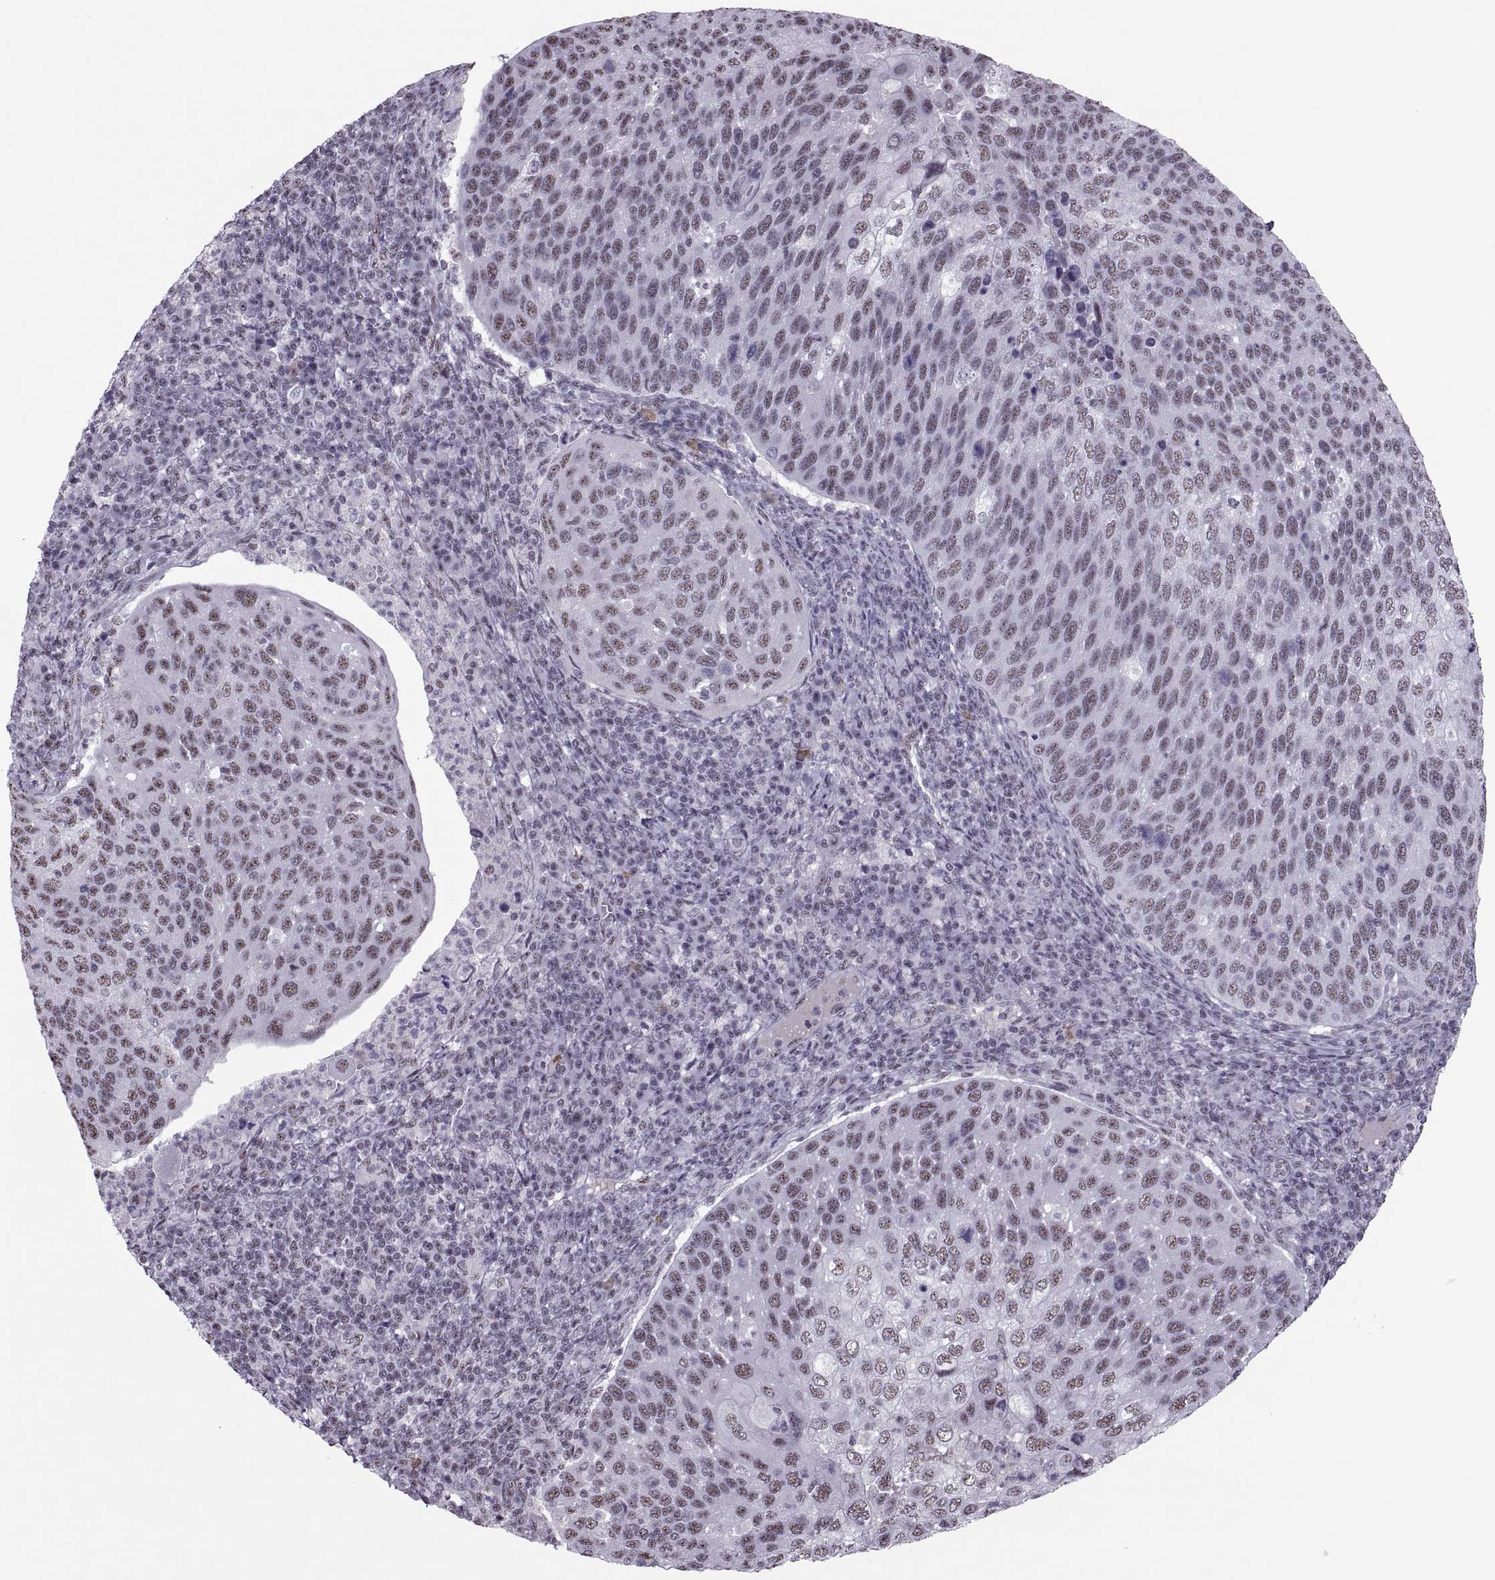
{"staining": {"intensity": "weak", "quantity": ">75%", "location": "nuclear"}, "tissue": "cervical cancer", "cell_type": "Tumor cells", "image_type": "cancer", "snomed": [{"axis": "morphology", "description": "Squamous cell carcinoma, NOS"}, {"axis": "topography", "description": "Cervix"}], "caption": "Cervical squamous cell carcinoma tissue shows weak nuclear positivity in approximately >75% of tumor cells The staining was performed using DAB (3,3'-diaminobenzidine), with brown indicating positive protein expression. Nuclei are stained blue with hematoxylin.", "gene": "MAGEA4", "patient": {"sex": "female", "age": 54}}